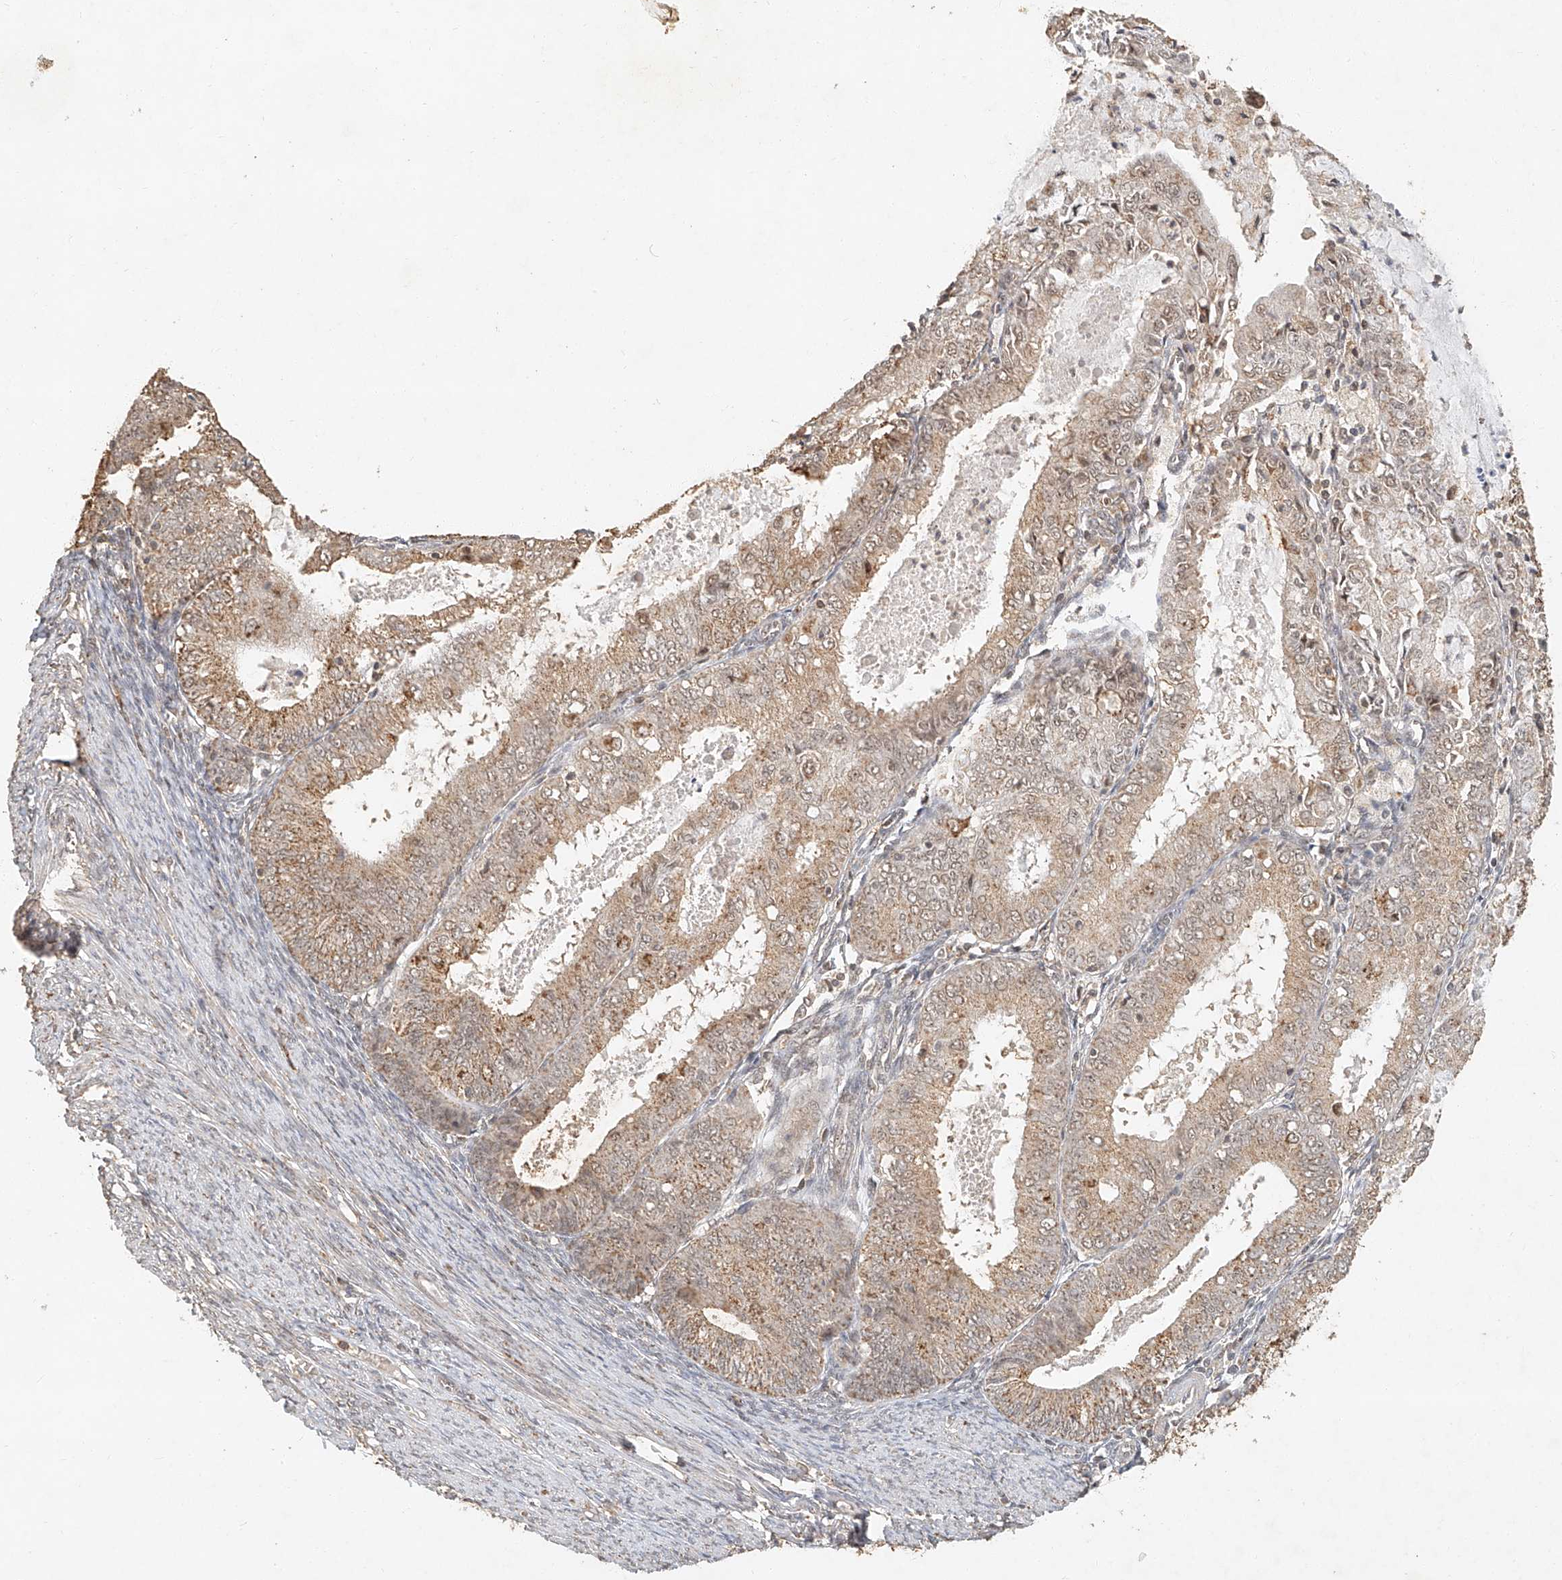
{"staining": {"intensity": "moderate", "quantity": ">75%", "location": "cytoplasmic/membranous"}, "tissue": "endometrial cancer", "cell_type": "Tumor cells", "image_type": "cancer", "snomed": [{"axis": "morphology", "description": "Adenocarcinoma, NOS"}, {"axis": "topography", "description": "Endometrium"}], "caption": "This micrograph displays immunohistochemistry (IHC) staining of endometrial adenocarcinoma, with medium moderate cytoplasmic/membranous expression in approximately >75% of tumor cells.", "gene": "CXorf58", "patient": {"sex": "female", "age": 57}}